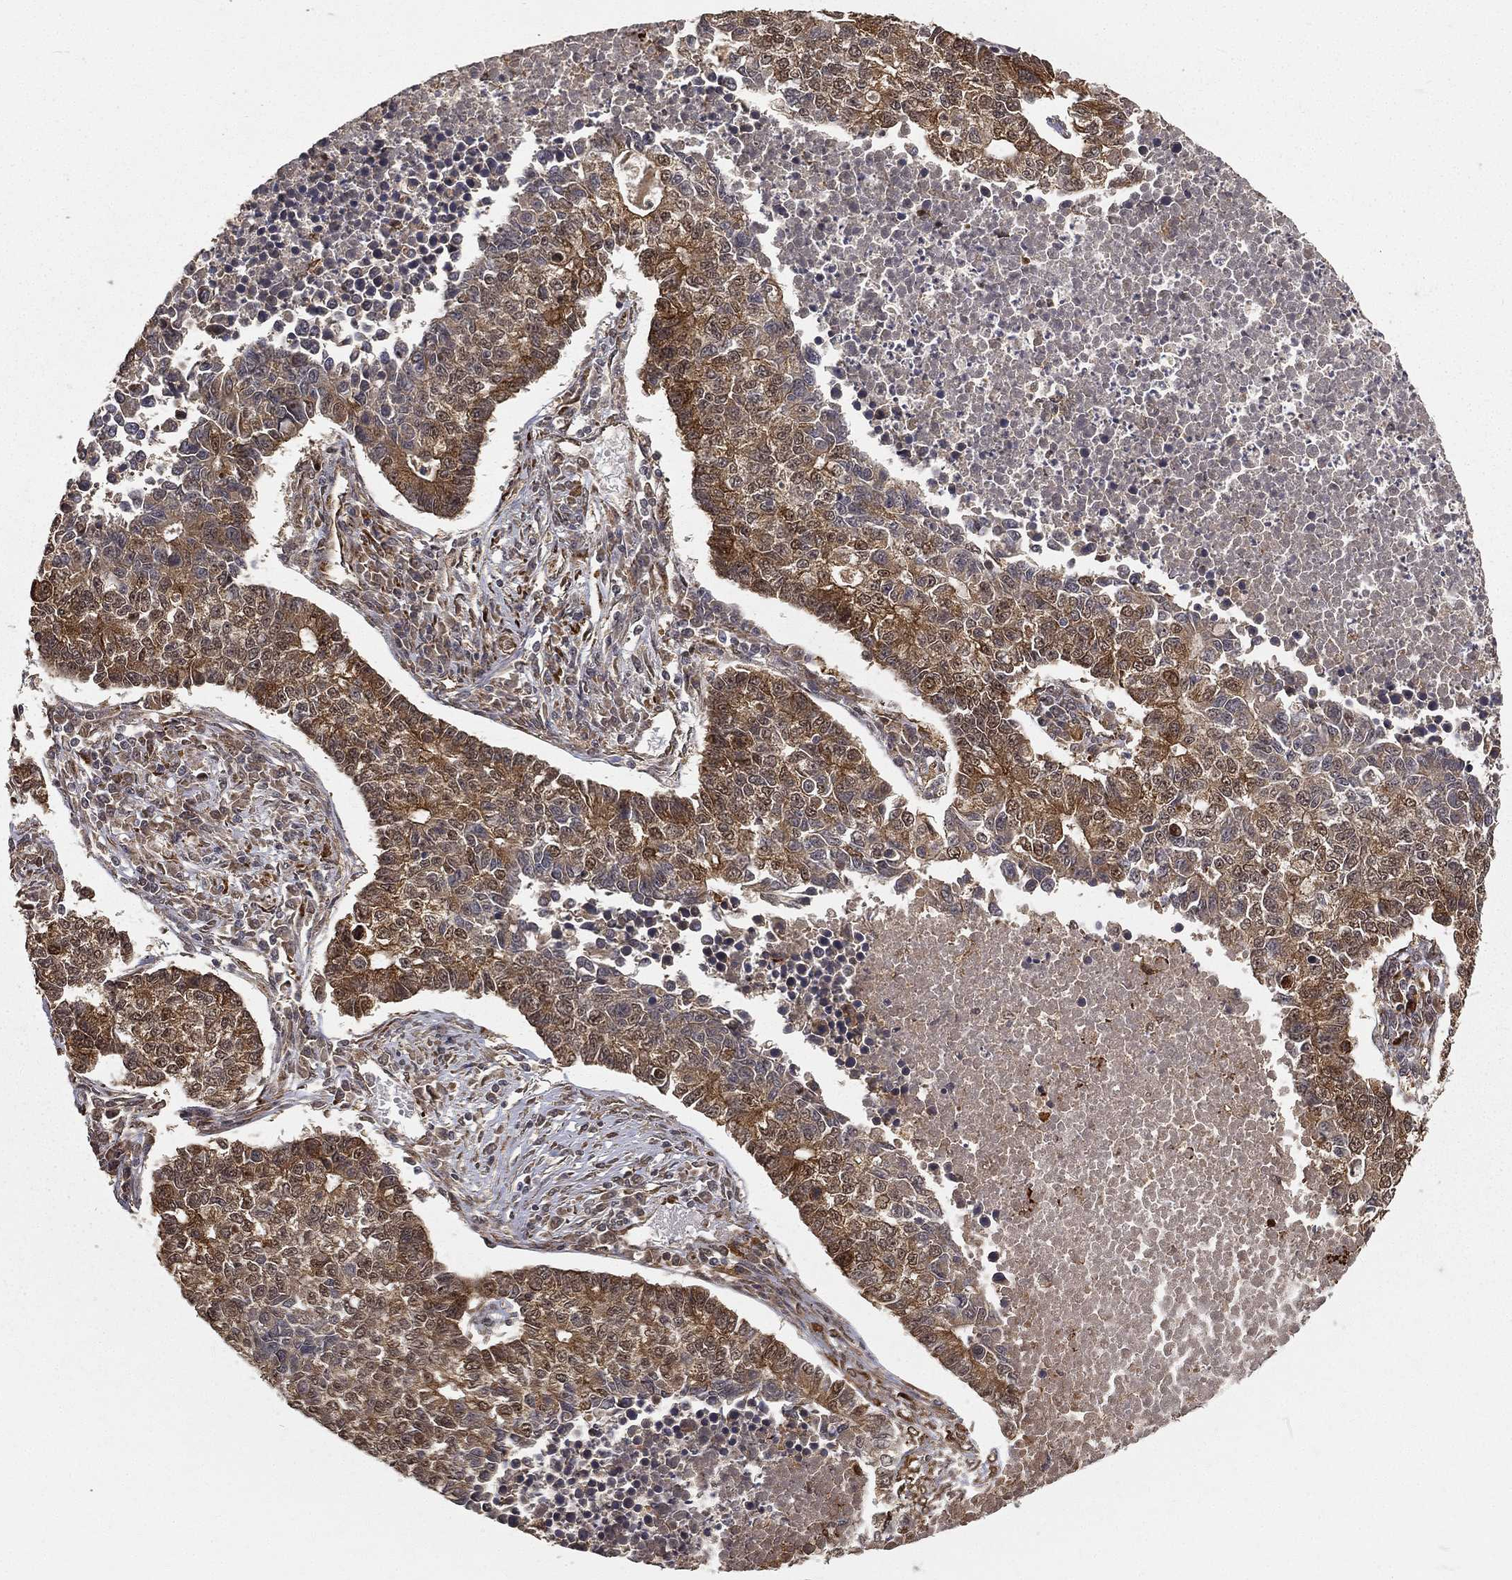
{"staining": {"intensity": "strong", "quantity": "25%-75%", "location": "cytoplasmic/membranous,nuclear"}, "tissue": "lung cancer", "cell_type": "Tumor cells", "image_type": "cancer", "snomed": [{"axis": "morphology", "description": "Adenocarcinoma, NOS"}, {"axis": "topography", "description": "Lung"}], "caption": "This is an image of immunohistochemistry (IHC) staining of lung cancer (adenocarcinoma), which shows strong expression in the cytoplasmic/membranous and nuclear of tumor cells.", "gene": "MAPK1", "patient": {"sex": "male", "age": 57}}